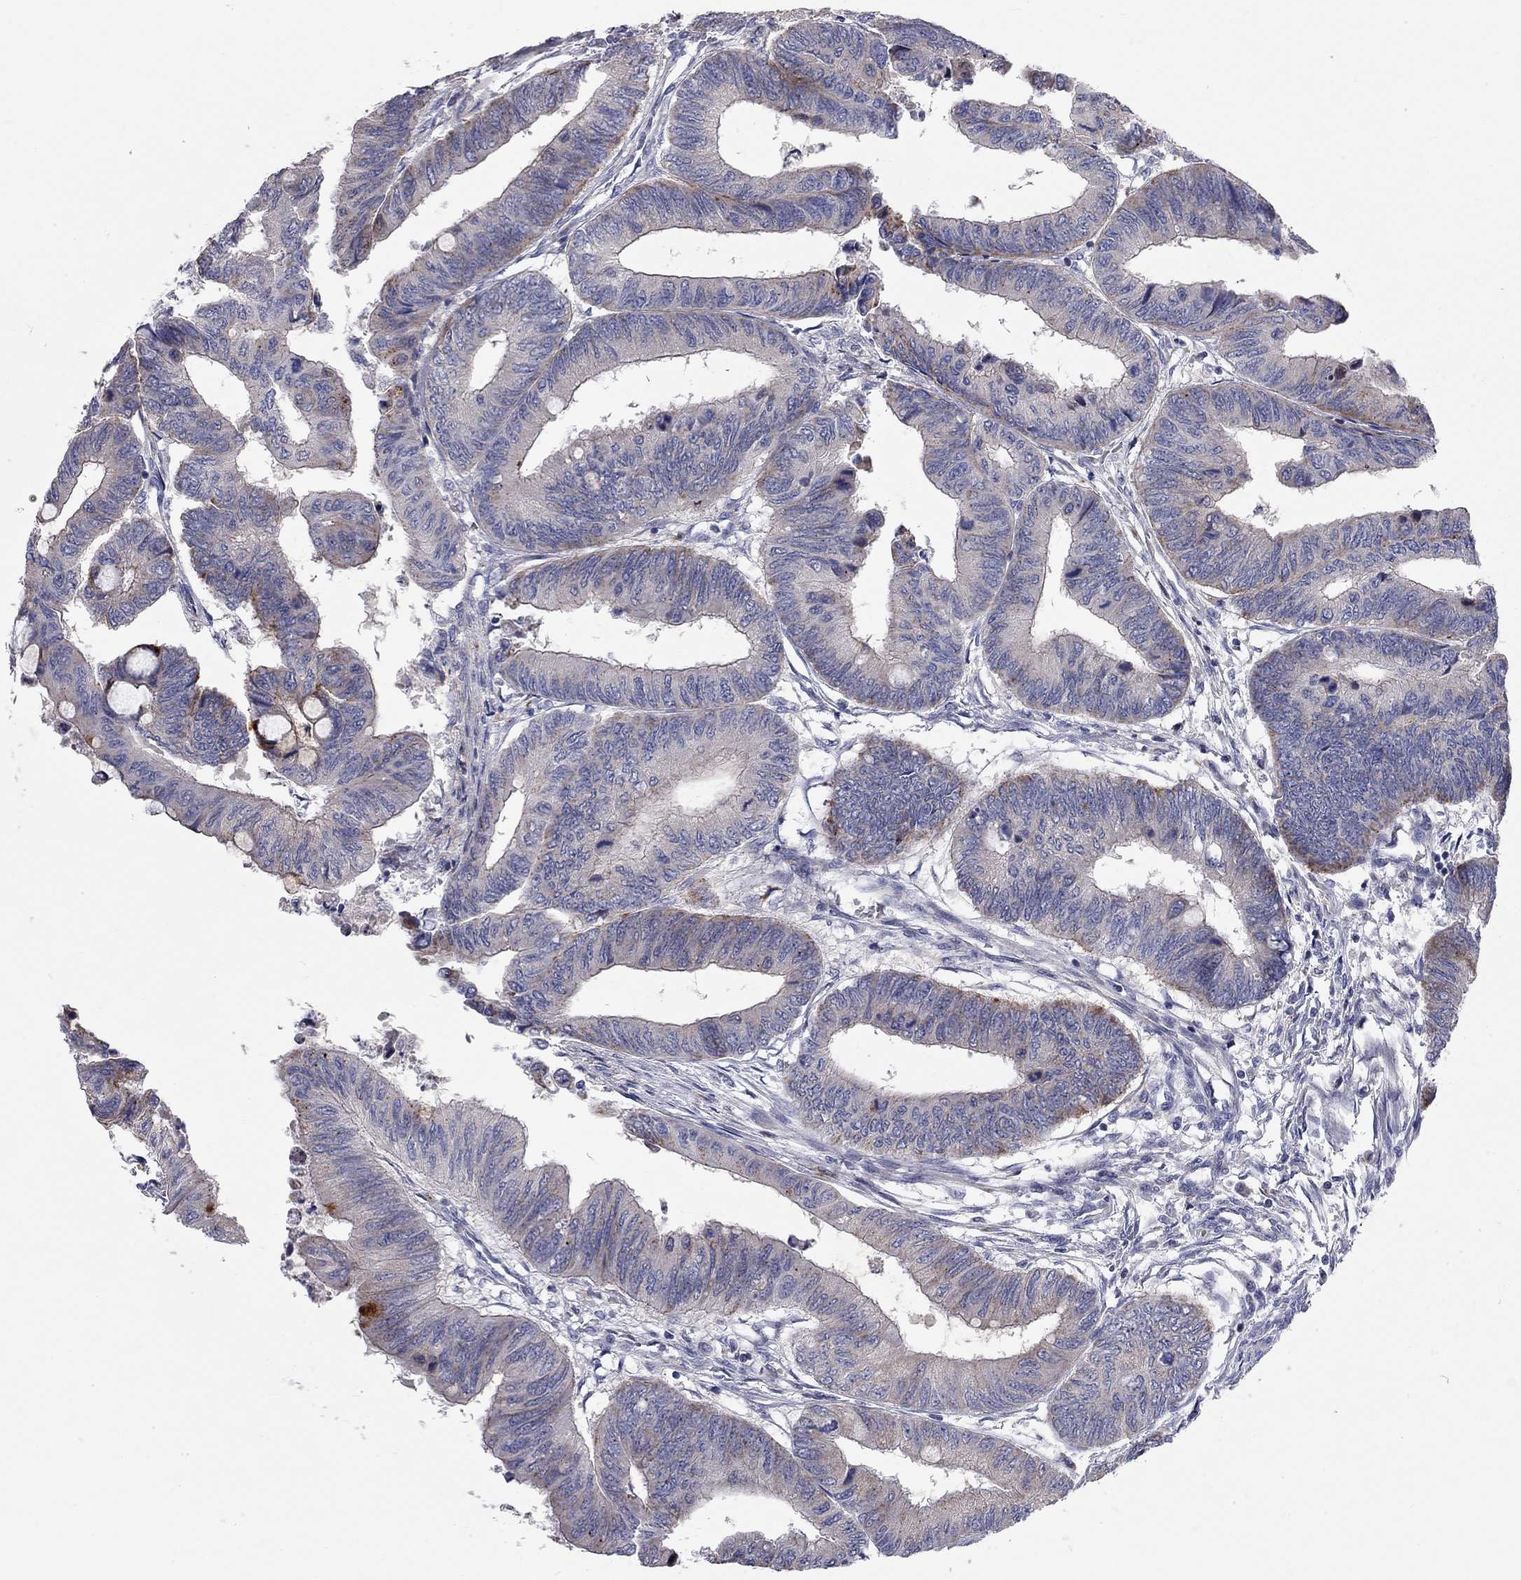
{"staining": {"intensity": "moderate", "quantity": "<25%", "location": "cytoplasmic/membranous"}, "tissue": "colorectal cancer", "cell_type": "Tumor cells", "image_type": "cancer", "snomed": [{"axis": "morphology", "description": "Normal tissue, NOS"}, {"axis": "morphology", "description": "Adenocarcinoma, NOS"}, {"axis": "topography", "description": "Rectum"}, {"axis": "topography", "description": "Peripheral nerve tissue"}], "caption": "Immunohistochemistry histopathology image of neoplastic tissue: human colorectal cancer stained using immunohistochemistry shows low levels of moderate protein expression localized specifically in the cytoplasmic/membranous of tumor cells, appearing as a cytoplasmic/membranous brown color.", "gene": "KANSL1L", "patient": {"sex": "male", "age": 92}}